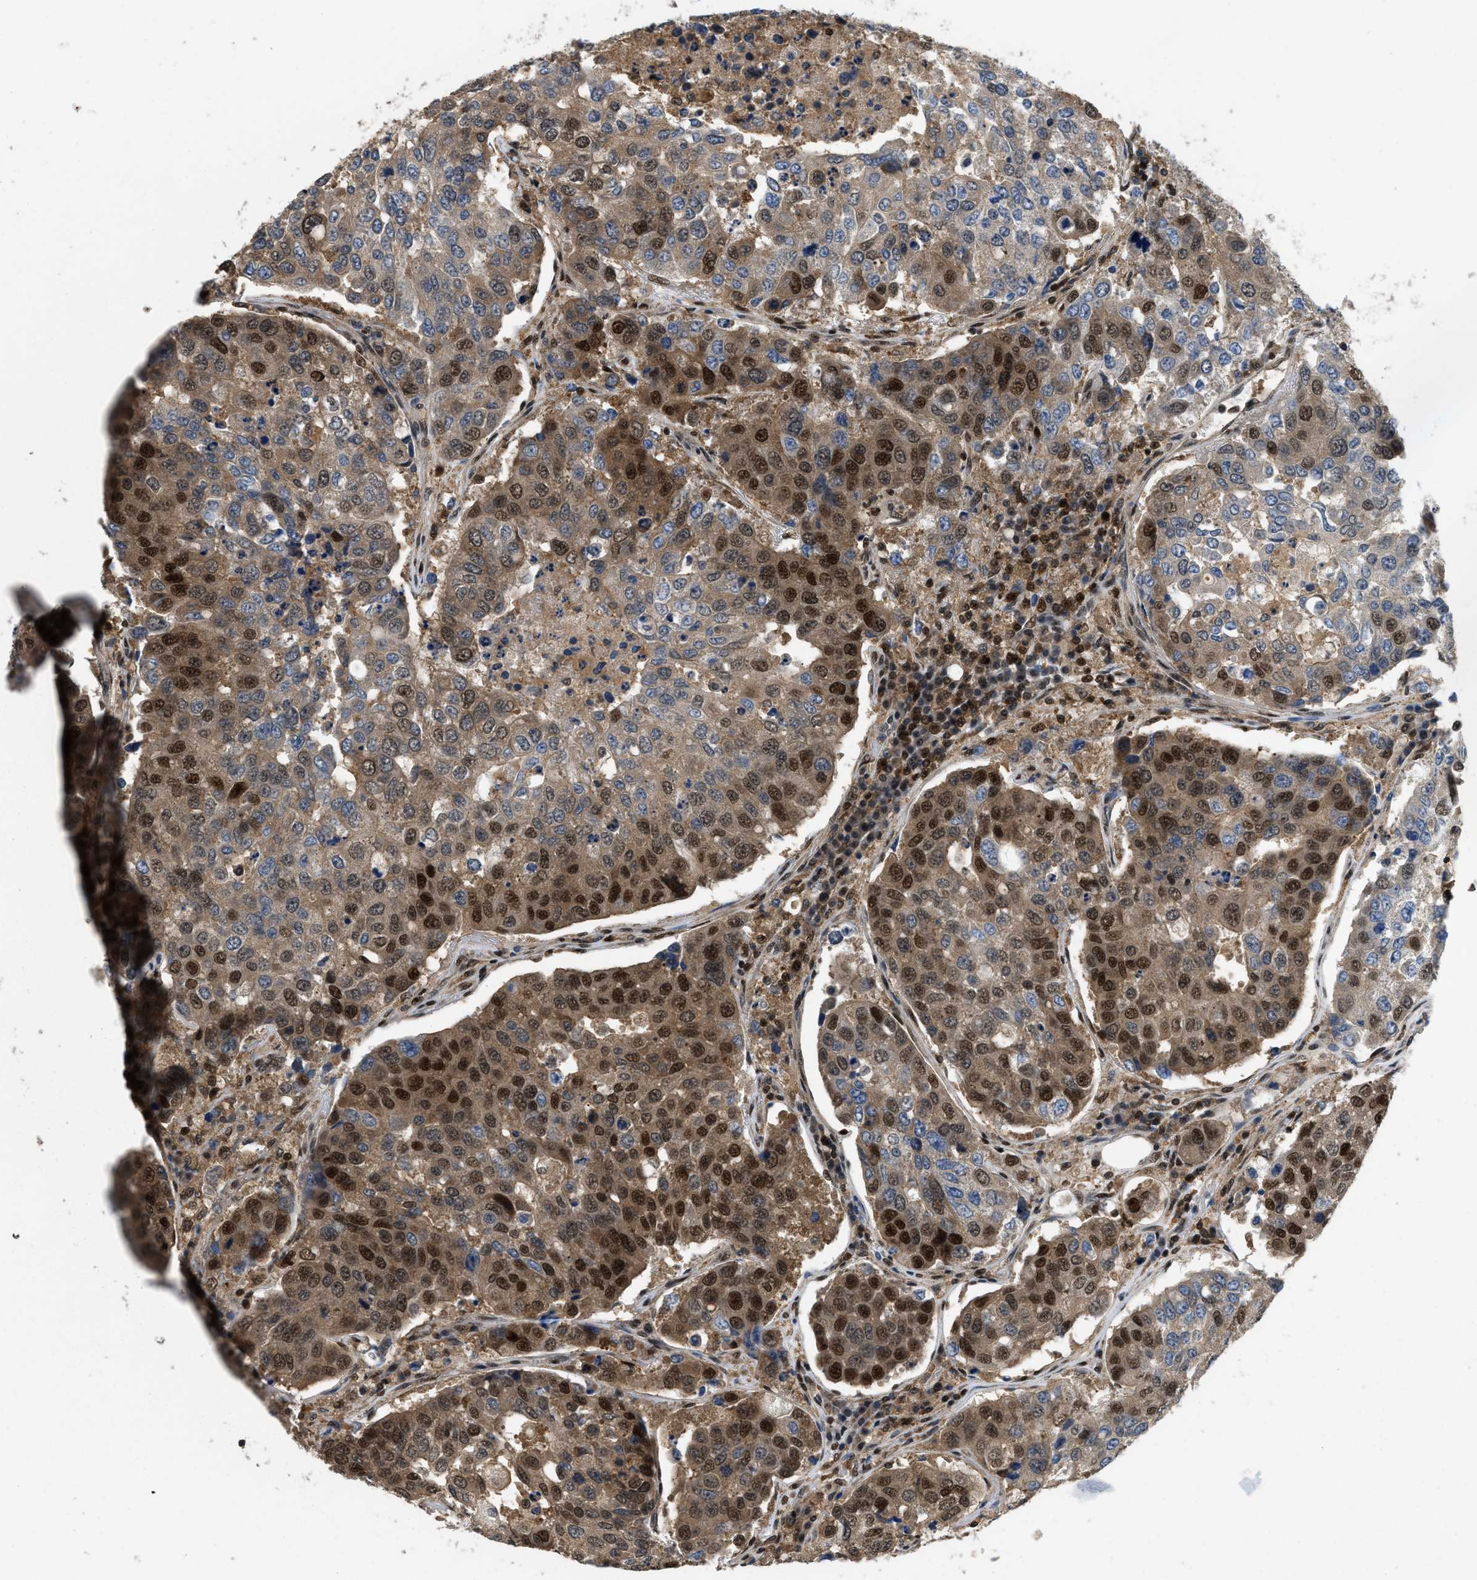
{"staining": {"intensity": "strong", "quantity": ">75%", "location": "cytoplasmic/membranous,nuclear"}, "tissue": "urothelial cancer", "cell_type": "Tumor cells", "image_type": "cancer", "snomed": [{"axis": "morphology", "description": "Urothelial carcinoma, High grade"}, {"axis": "topography", "description": "Lymph node"}, {"axis": "topography", "description": "Urinary bladder"}], "caption": "Urothelial cancer tissue shows strong cytoplasmic/membranous and nuclear positivity in approximately >75% of tumor cells, visualized by immunohistochemistry.", "gene": "ATF7IP", "patient": {"sex": "male", "age": 51}}